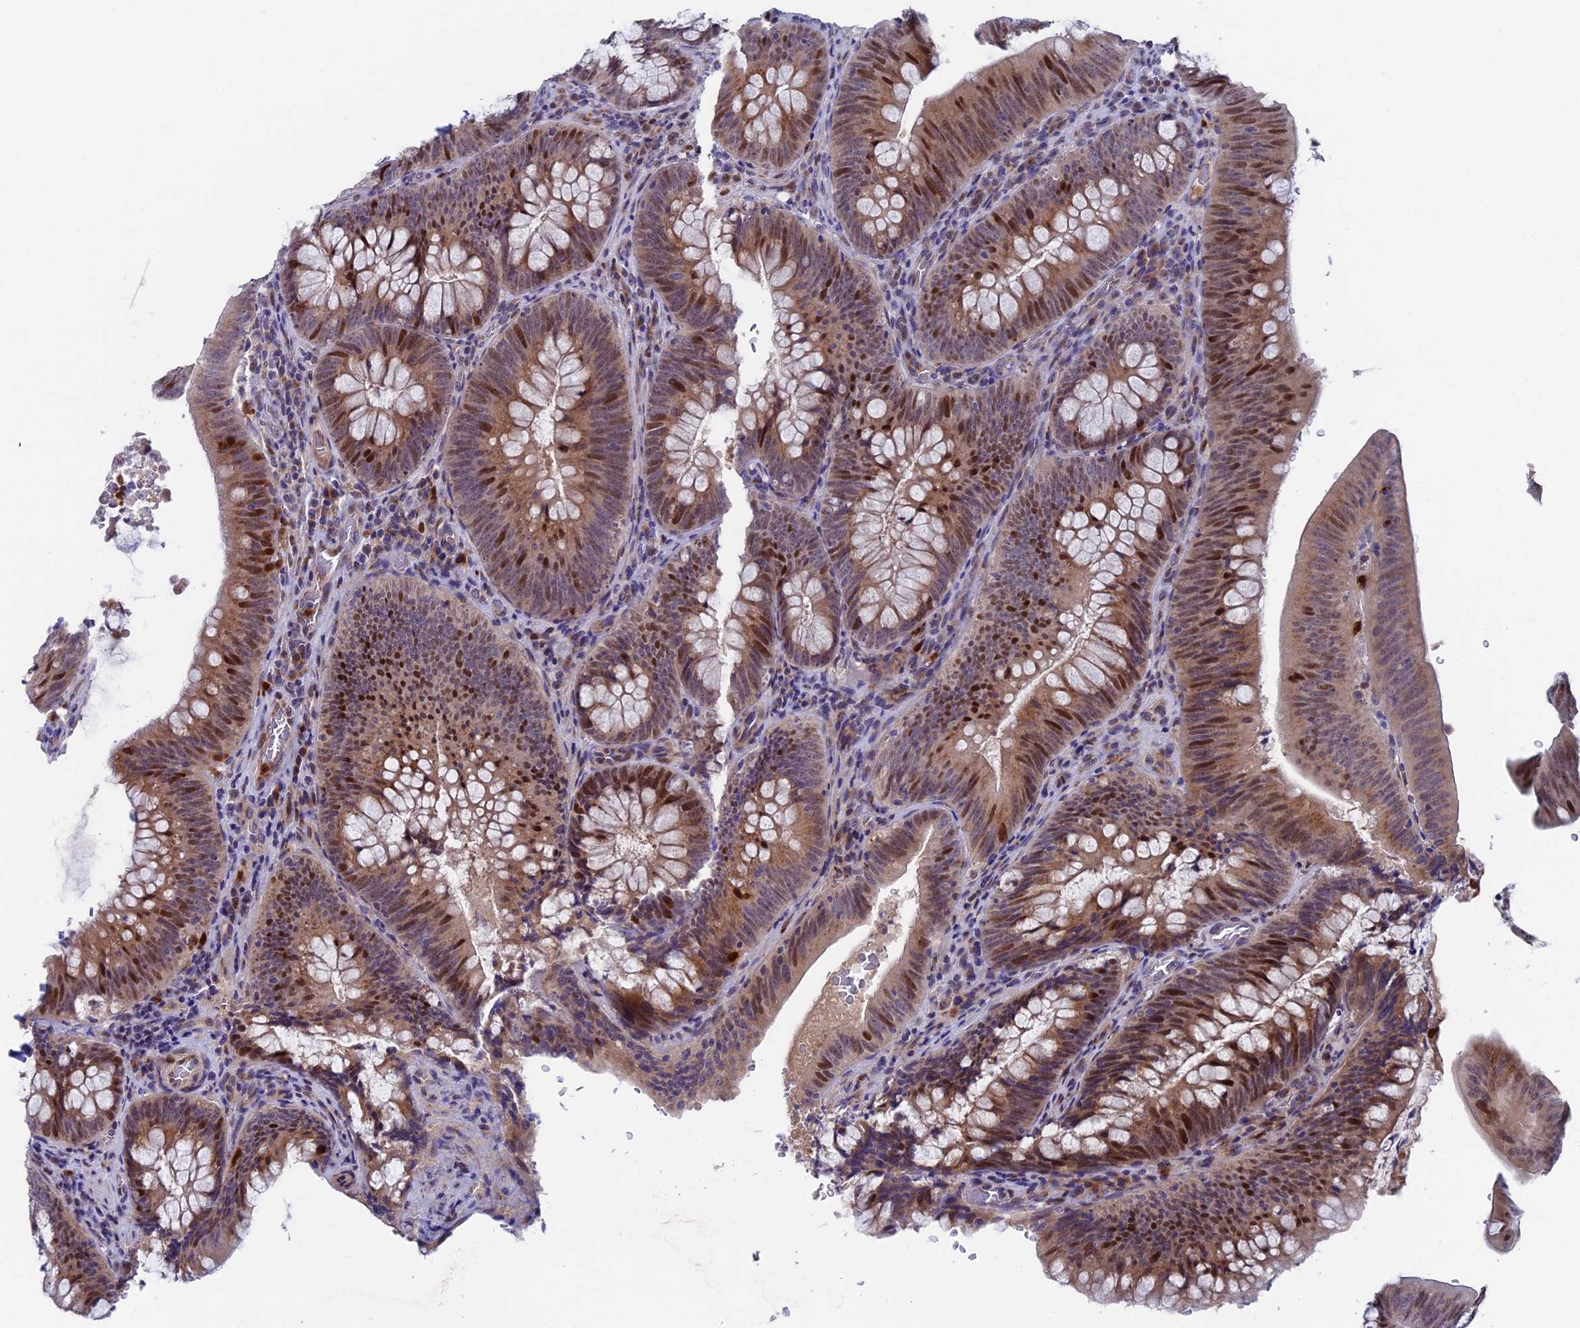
{"staining": {"intensity": "moderate", "quantity": ">75%", "location": "nuclear"}, "tissue": "colorectal cancer", "cell_type": "Tumor cells", "image_type": "cancer", "snomed": [{"axis": "morphology", "description": "Normal tissue, NOS"}, {"axis": "topography", "description": "Colon"}], "caption": "Colorectal cancer stained for a protein (brown) demonstrates moderate nuclear positive positivity in about >75% of tumor cells.", "gene": "LIG1", "patient": {"sex": "female", "age": 82}}